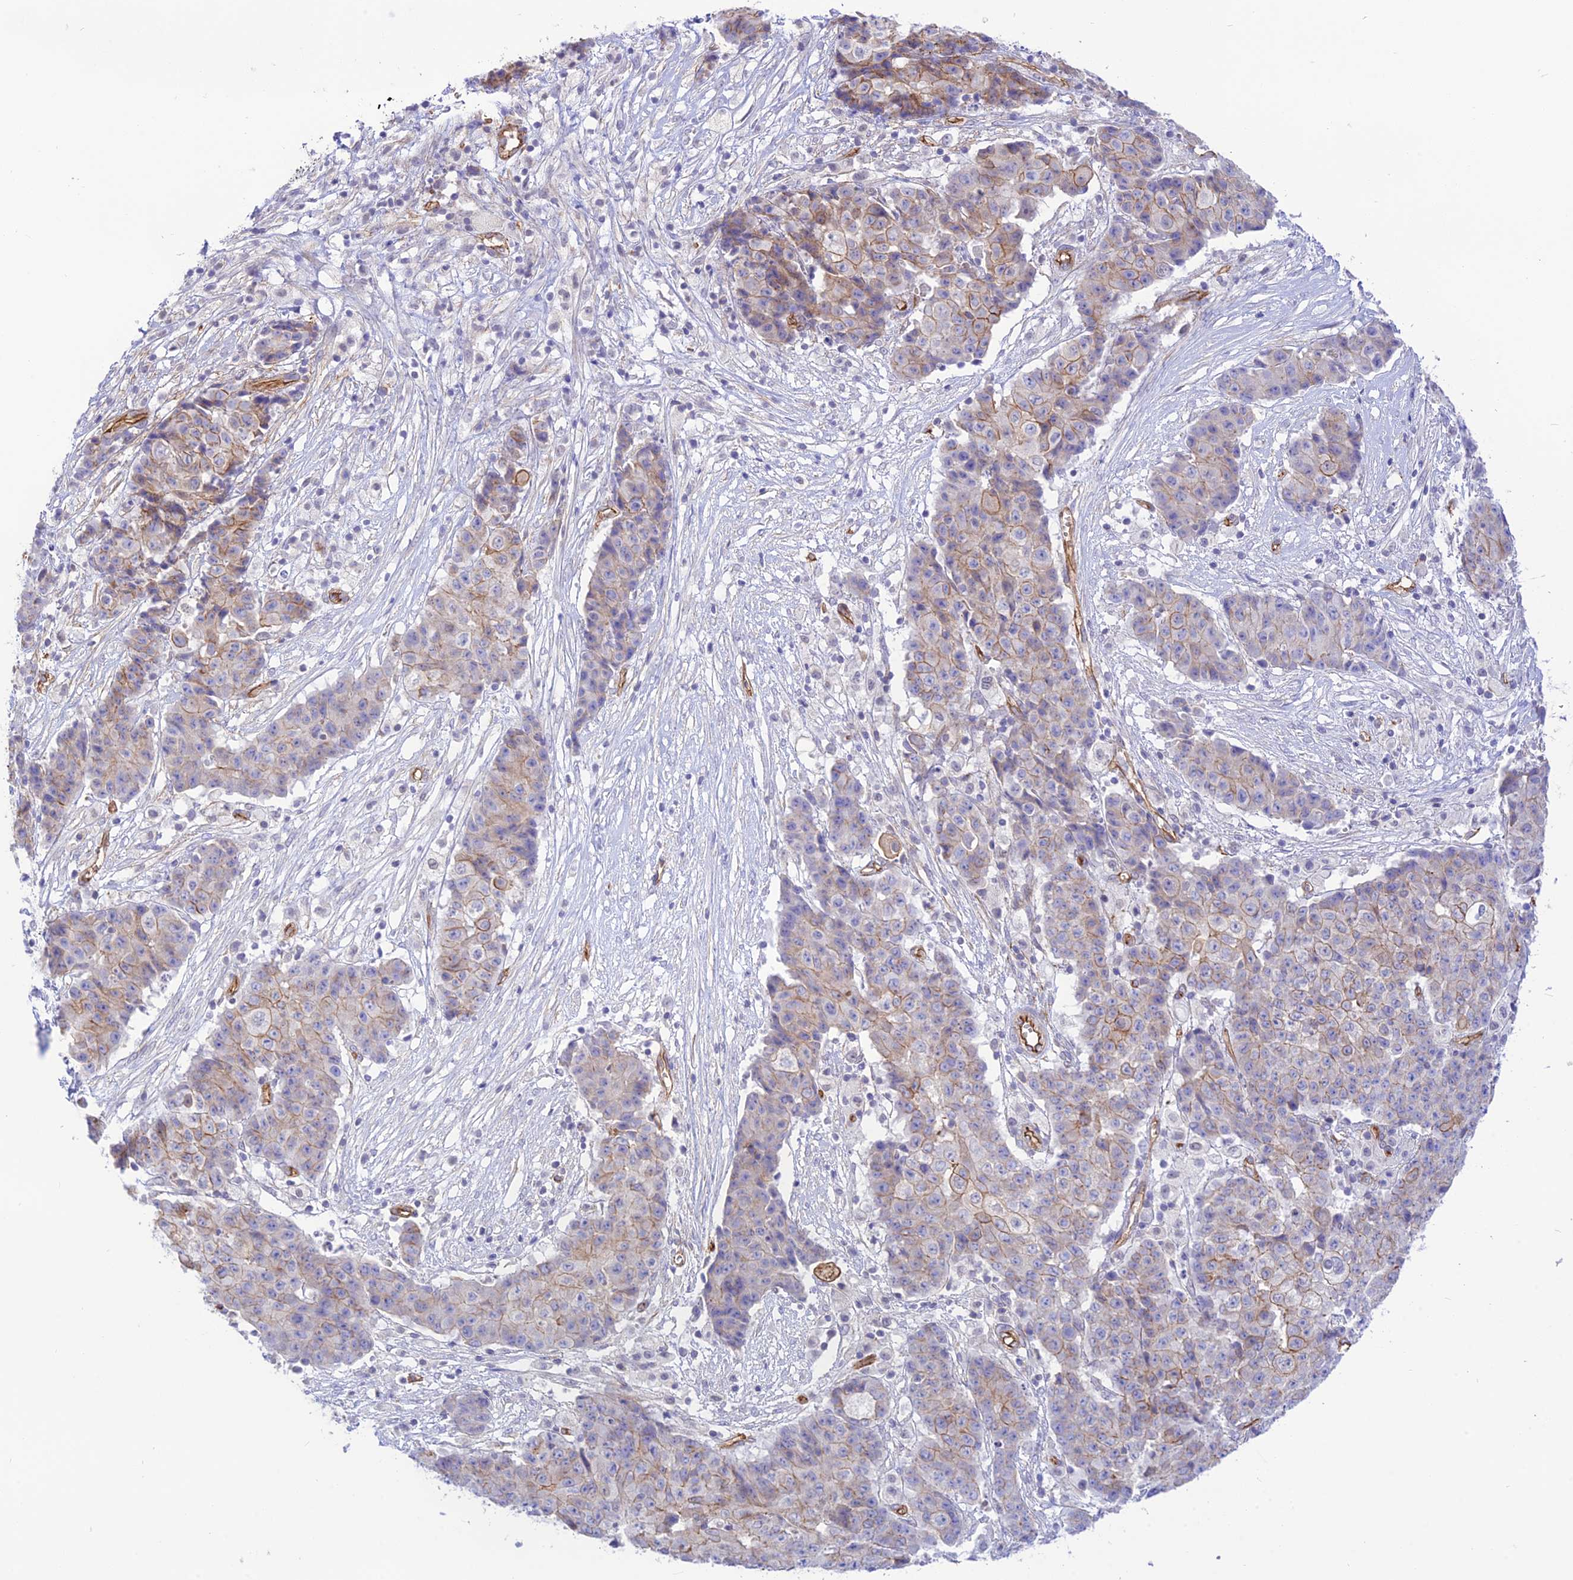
{"staining": {"intensity": "moderate", "quantity": "<25%", "location": "cytoplasmic/membranous"}, "tissue": "ovarian cancer", "cell_type": "Tumor cells", "image_type": "cancer", "snomed": [{"axis": "morphology", "description": "Carcinoma, endometroid"}, {"axis": "topography", "description": "Ovary"}], "caption": "Endometroid carcinoma (ovarian) tissue exhibits moderate cytoplasmic/membranous staining in approximately <25% of tumor cells, visualized by immunohistochemistry.", "gene": "YPEL5", "patient": {"sex": "female", "age": 42}}